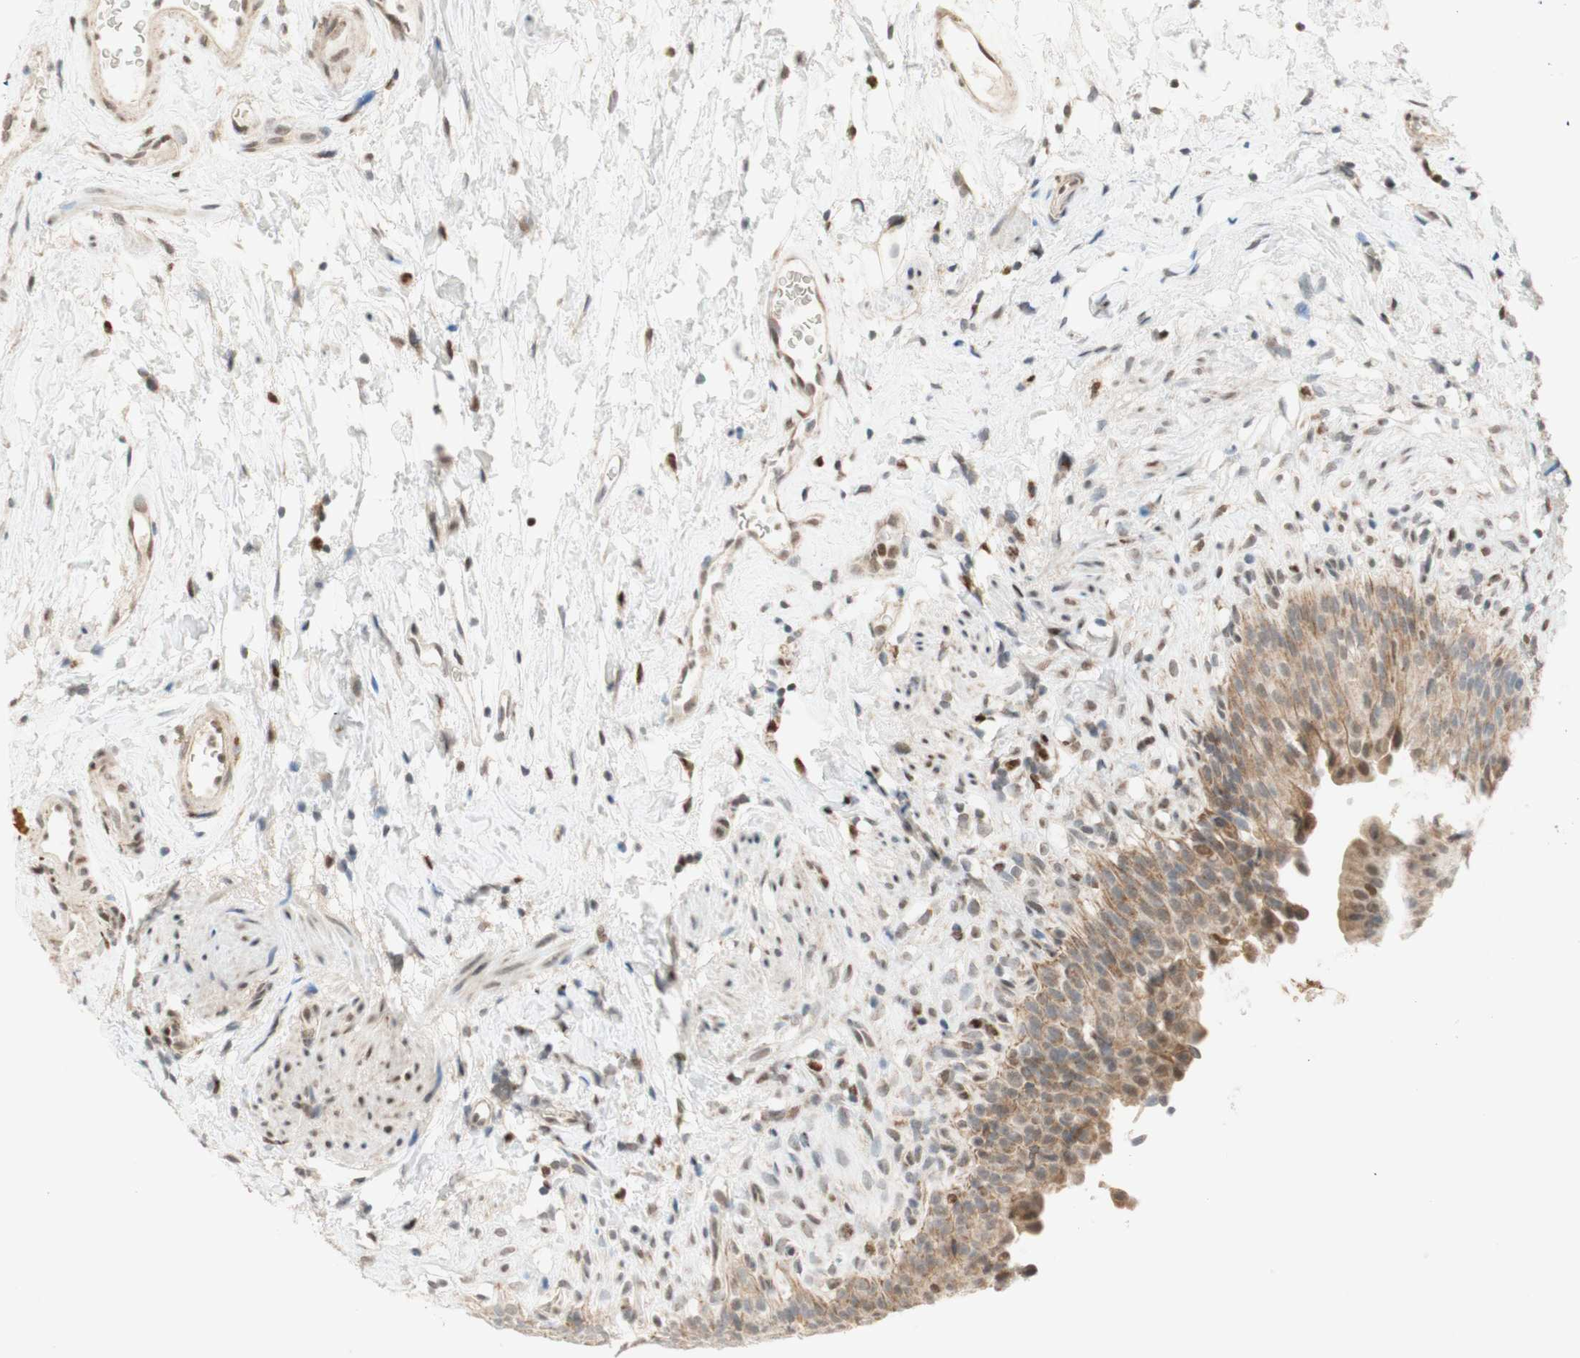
{"staining": {"intensity": "moderate", "quantity": "25%-75%", "location": "cytoplasmic/membranous,nuclear"}, "tissue": "urinary bladder", "cell_type": "Urothelial cells", "image_type": "normal", "snomed": [{"axis": "morphology", "description": "Normal tissue, NOS"}, {"axis": "topography", "description": "Urinary bladder"}], "caption": "Immunohistochemical staining of unremarkable human urinary bladder reveals moderate cytoplasmic/membranous,nuclear protein expression in about 25%-75% of urothelial cells. The staining is performed using DAB (3,3'-diaminobenzidine) brown chromogen to label protein expression. The nuclei are counter-stained blue using hematoxylin.", "gene": "DNMT3A", "patient": {"sex": "female", "age": 79}}